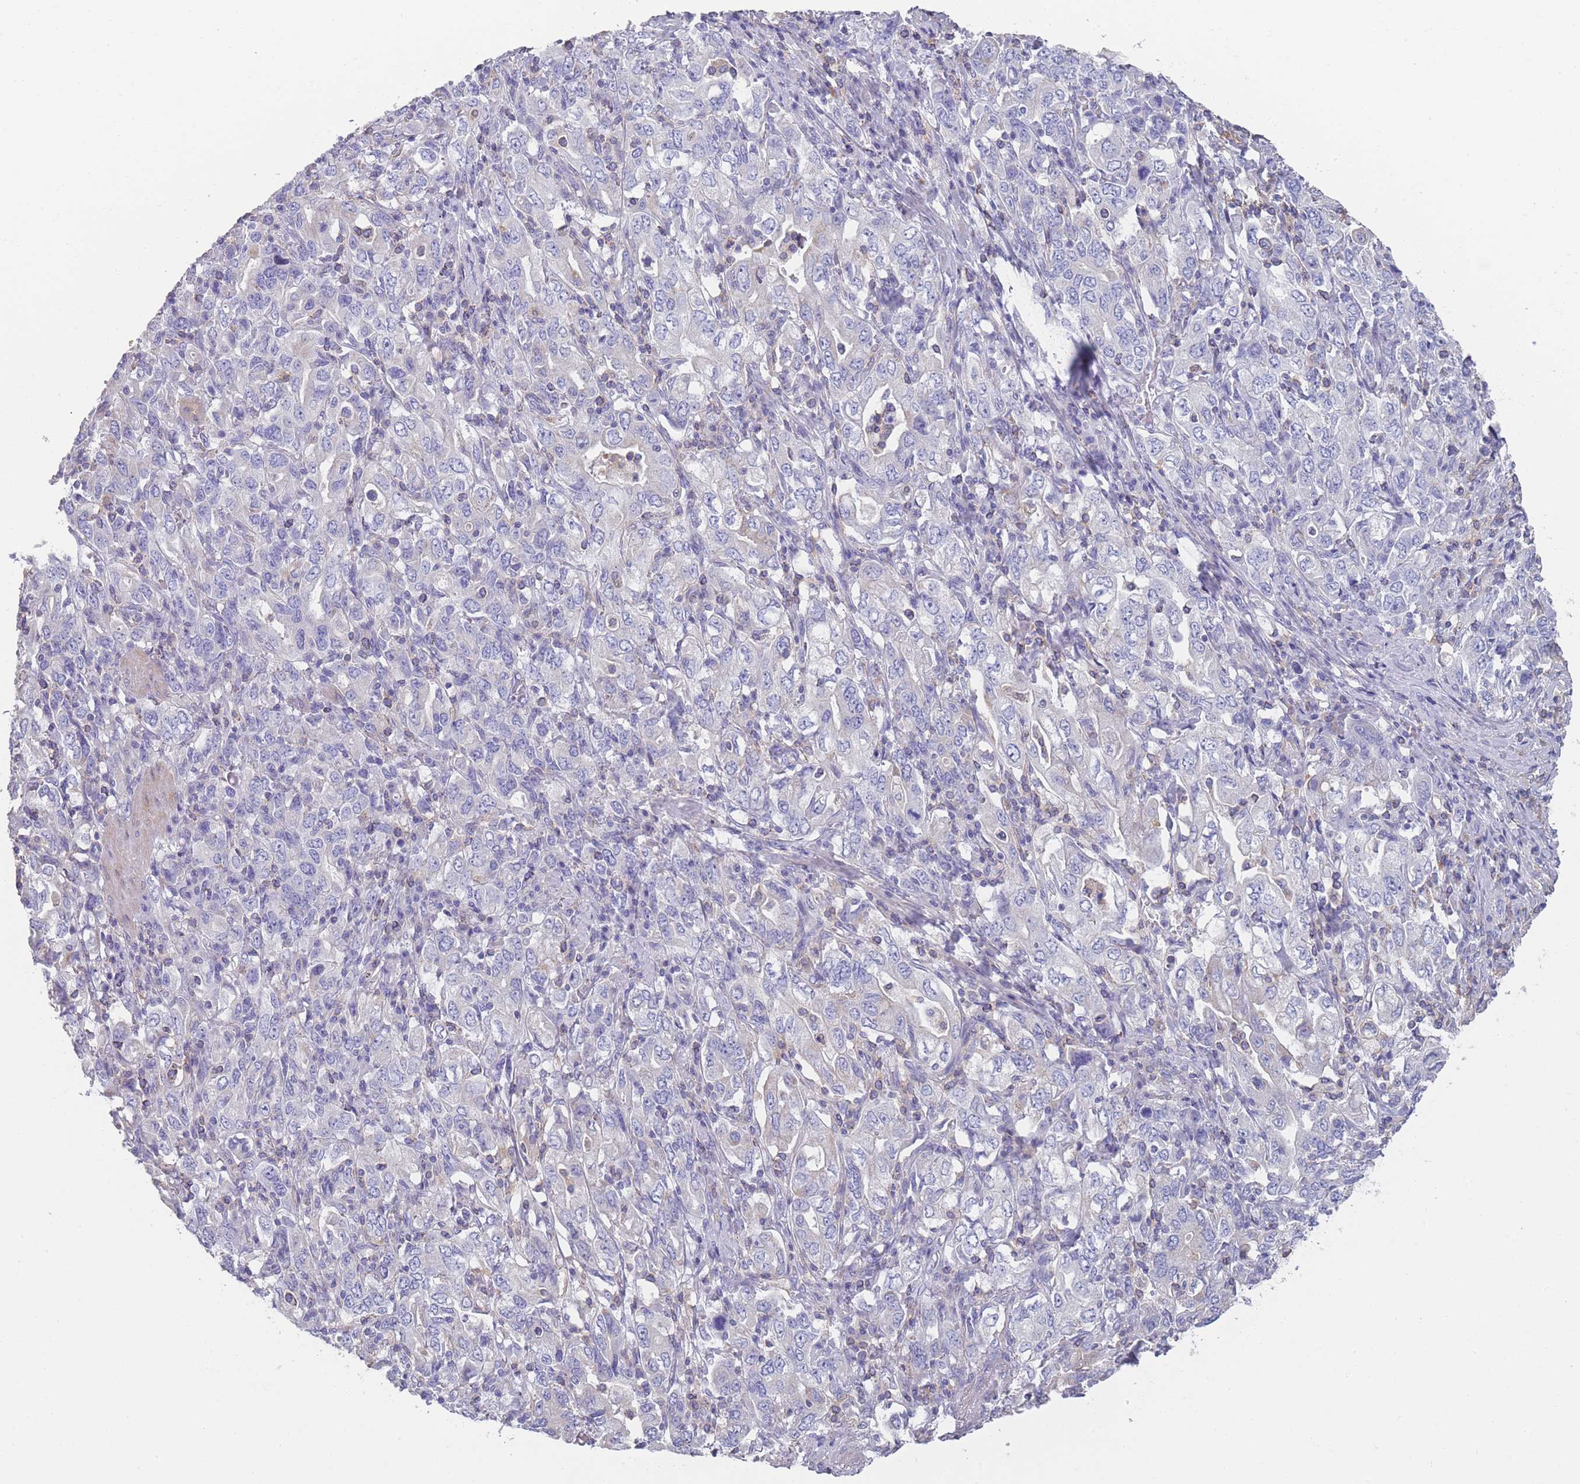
{"staining": {"intensity": "negative", "quantity": "none", "location": "none"}, "tissue": "stomach cancer", "cell_type": "Tumor cells", "image_type": "cancer", "snomed": [{"axis": "morphology", "description": "Adenocarcinoma, NOS"}, {"axis": "topography", "description": "Stomach, upper"}, {"axis": "topography", "description": "Stomach"}], "caption": "Photomicrograph shows no protein expression in tumor cells of adenocarcinoma (stomach) tissue.", "gene": "SCCPDH", "patient": {"sex": "male", "age": 62}}